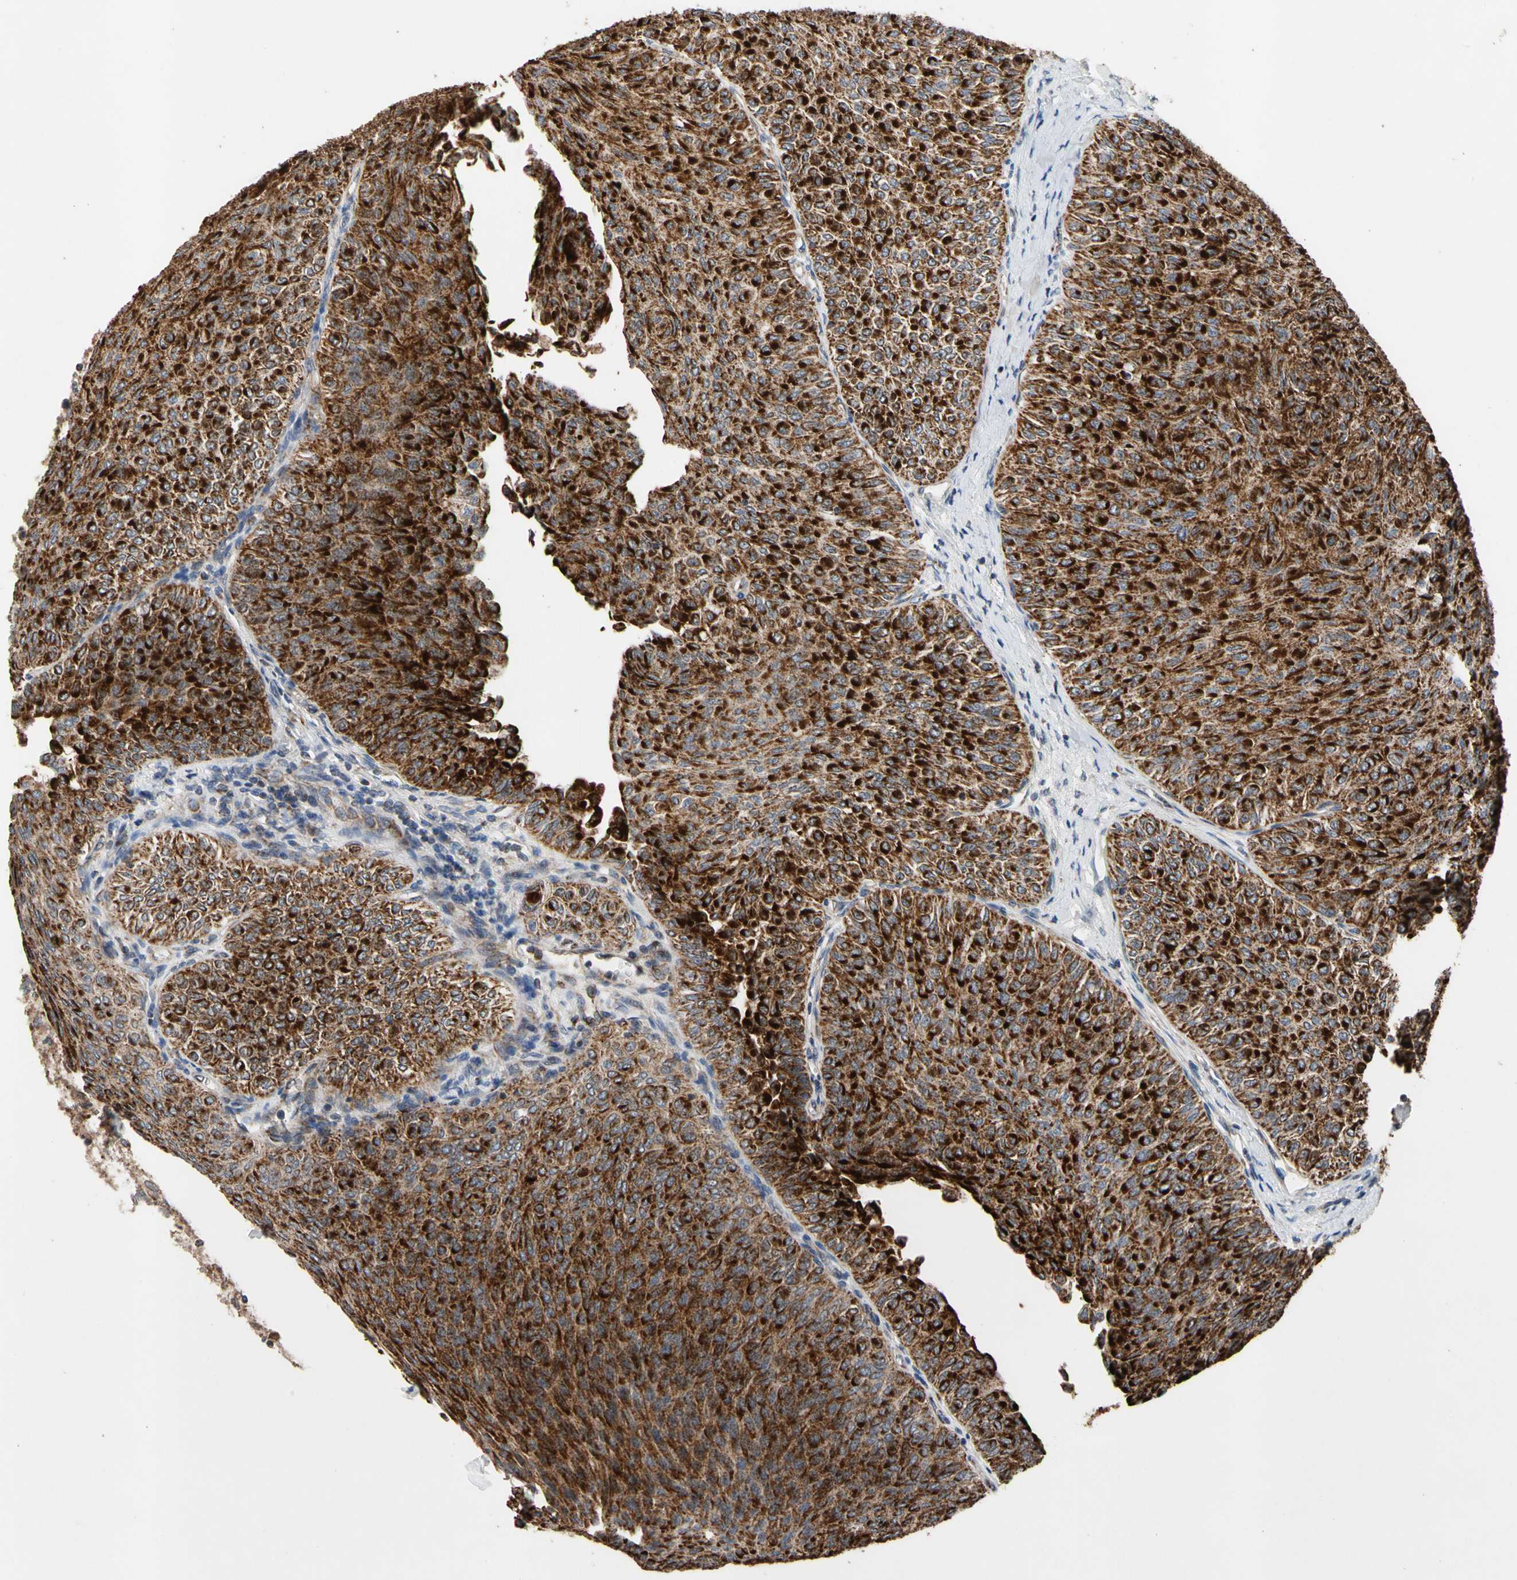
{"staining": {"intensity": "strong", "quantity": ">75%", "location": "cytoplasmic/membranous"}, "tissue": "urothelial cancer", "cell_type": "Tumor cells", "image_type": "cancer", "snomed": [{"axis": "morphology", "description": "Urothelial carcinoma, Low grade"}, {"axis": "topography", "description": "Urinary bladder"}], "caption": "An image of urothelial cancer stained for a protein exhibits strong cytoplasmic/membranous brown staining in tumor cells.", "gene": "GPD2", "patient": {"sex": "male", "age": 78}}